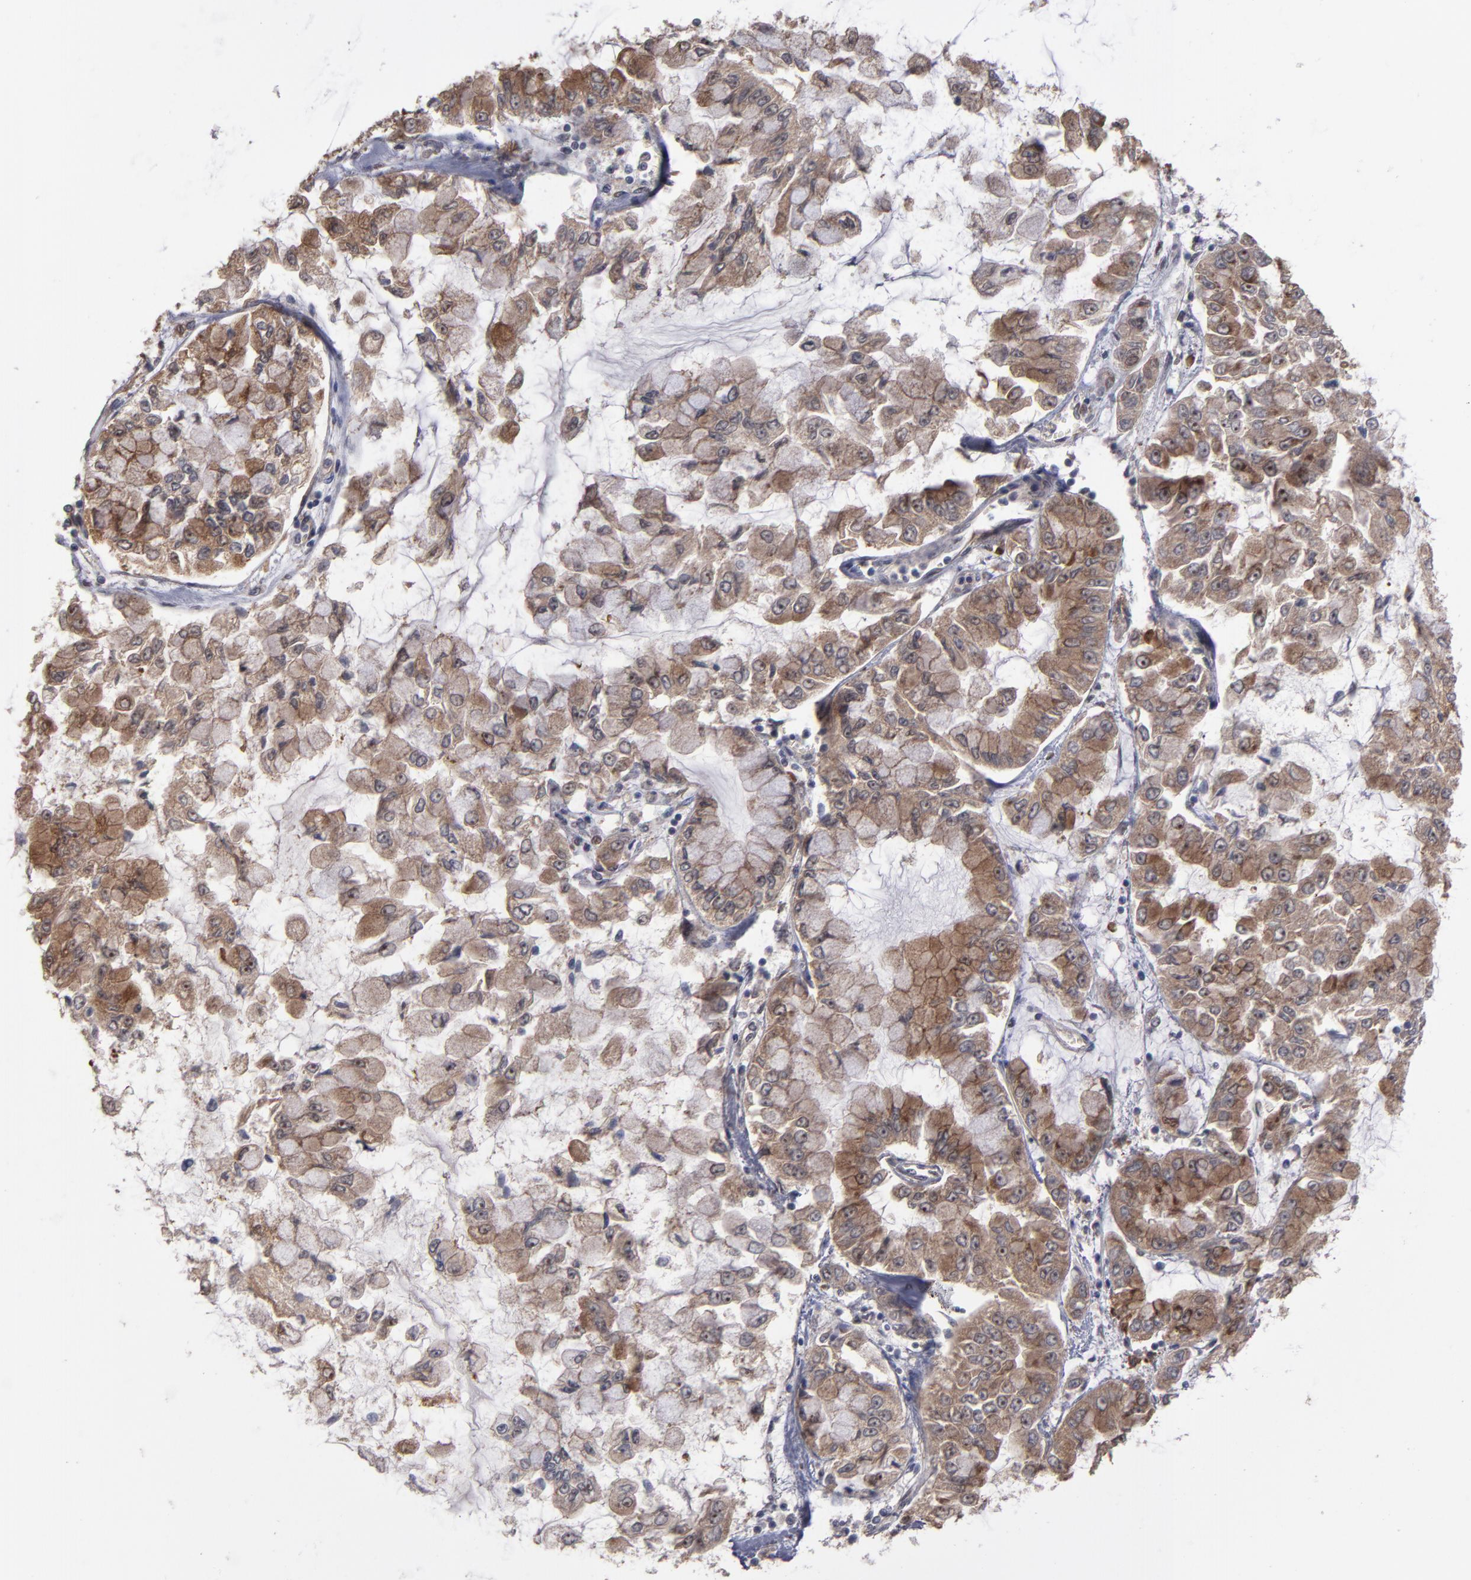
{"staining": {"intensity": "moderate", "quantity": ">75%", "location": "cytoplasmic/membranous"}, "tissue": "liver cancer", "cell_type": "Tumor cells", "image_type": "cancer", "snomed": [{"axis": "morphology", "description": "Cholangiocarcinoma"}, {"axis": "topography", "description": "Liver"}], "caption": "Immunohistochemical staining of human liver cholangiocarcinoma exhibits medium levels of moderate cytoplasmic/membranous protein positivity in approximately >75% of tumor cells.", "gene": "SND1", "patient": {"sex": "female", "age": 79}}